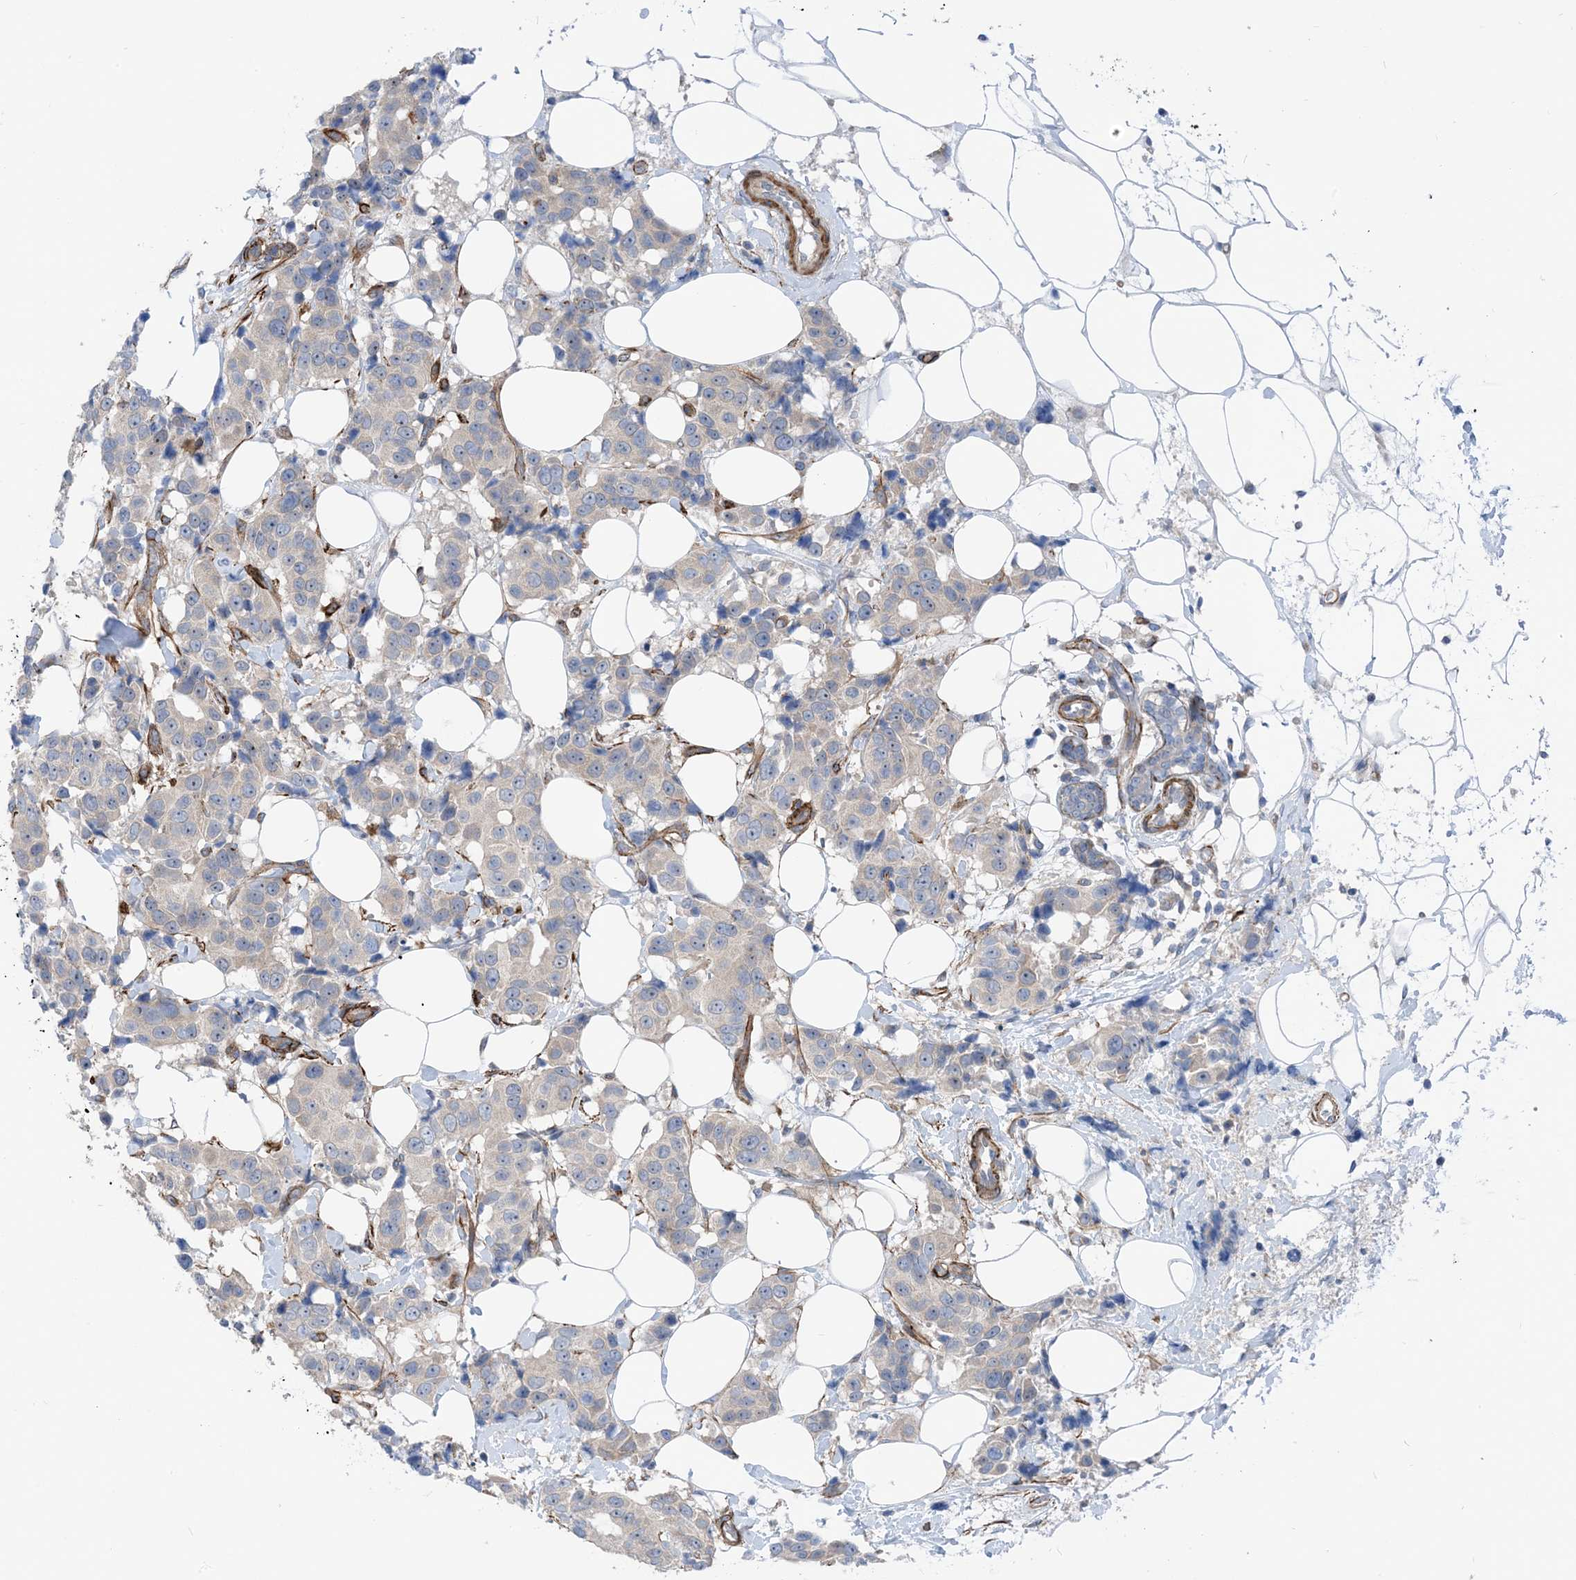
{"staining": {"intensity": "weak", "quantity": "<25%", "location": "cytoplasmic/membranous"}, "tissue": "breast cancer", "cell_type": "Tumor cells", "image_type": "cancer", "snomed": [{"axis": "morphology", "description": "Normal tissue, NOS"}, {"axis": "morphology", "description": "Duct carcinoma"}, {"axis": "topography", "description": "Breast"}], "caption": "Invasive ductal carcinoma (breast) was stained to show a protein in brown. There is no significant expression in tumor cells.", "gene": "PLEKHA3", "patient": {"sex": "female", "age": 39}}